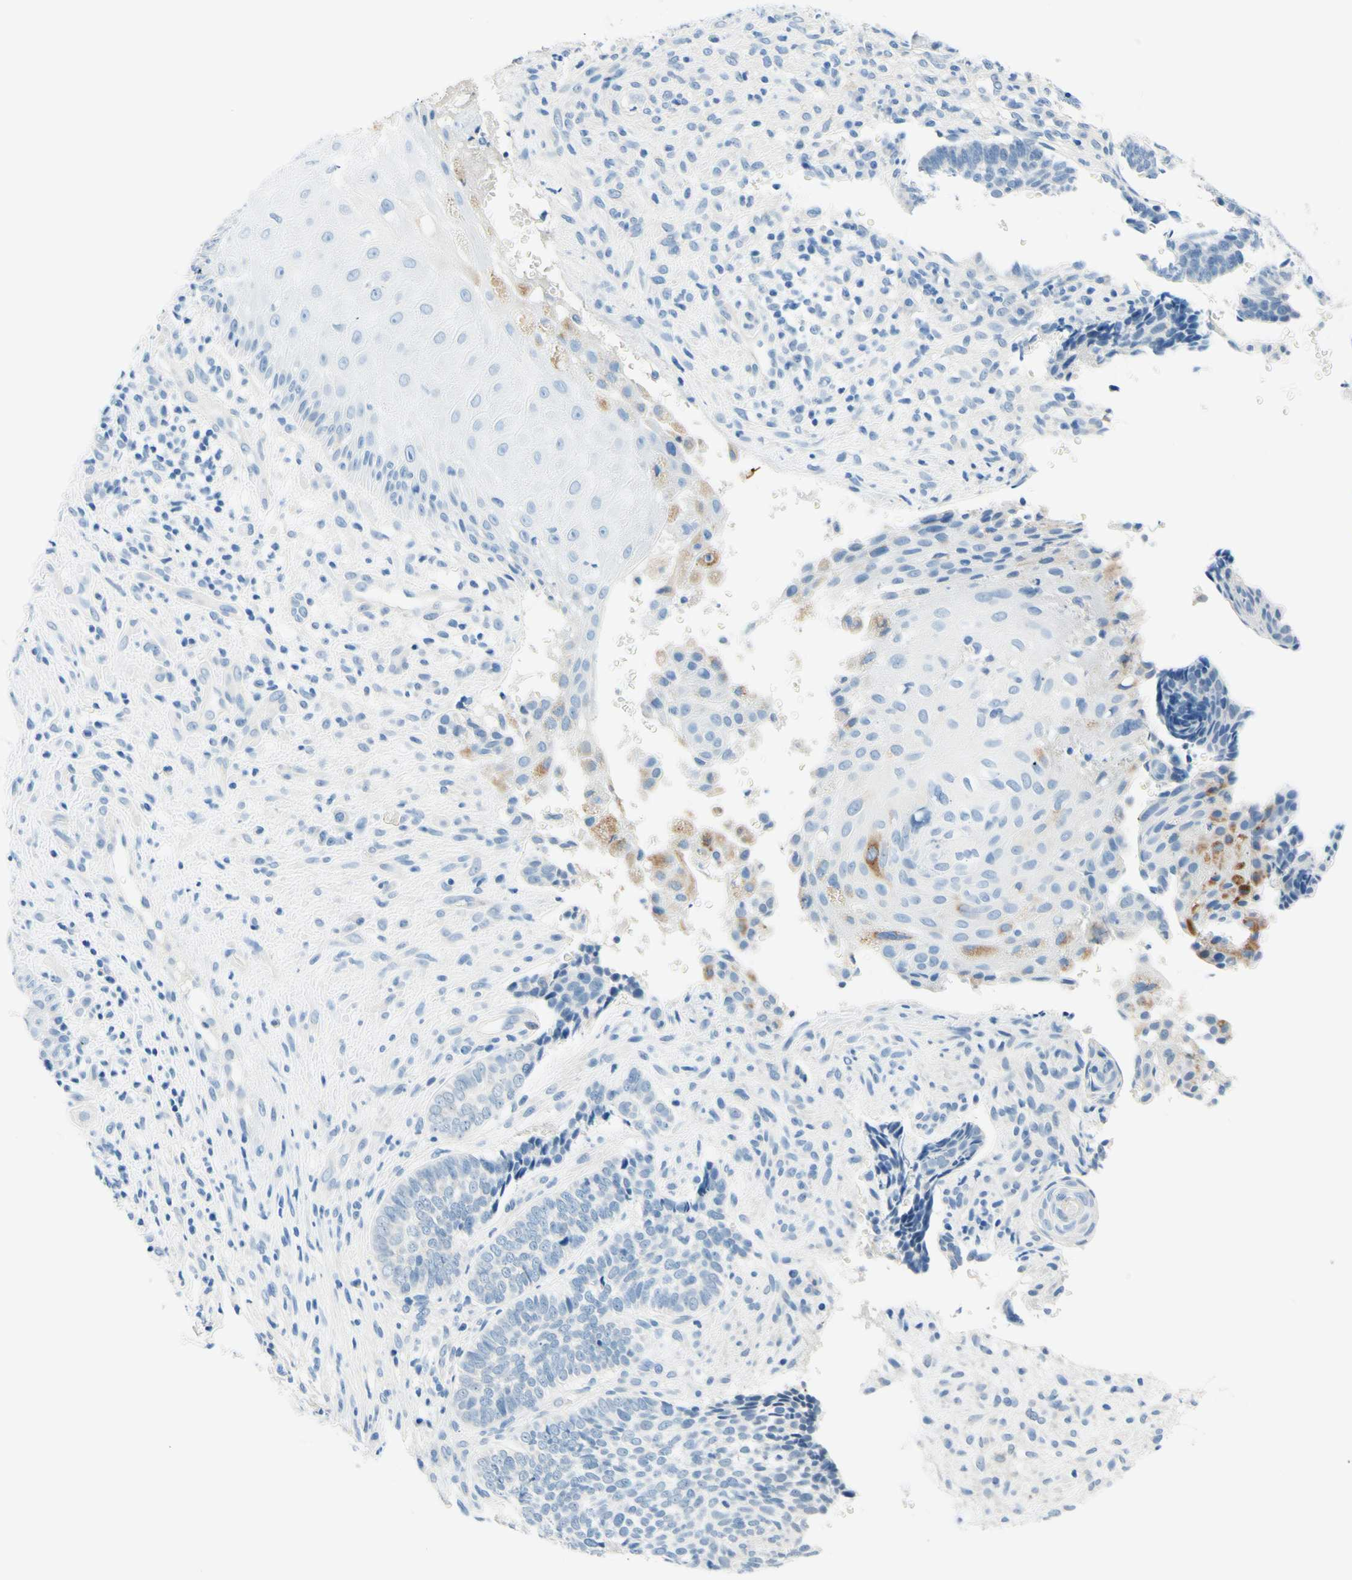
{"staining": {"intensity": "negative", "quantity": "none", "location": "none"}, "tissue": "skin cancer", "cell_type": "Tumor cells", "image_type": "cancer", "snomed": [{"axis": "morphology", "description": "Basal cell carcinoma"}, {"axis": "topography", "description": "Skin"}], "caption": "Immunohistochemical staining of skin basal cell carcinoma reveals no significant staining in tumor cells.", "gene": "PASD1", "patient": {"sex": "male", "age": 84}}